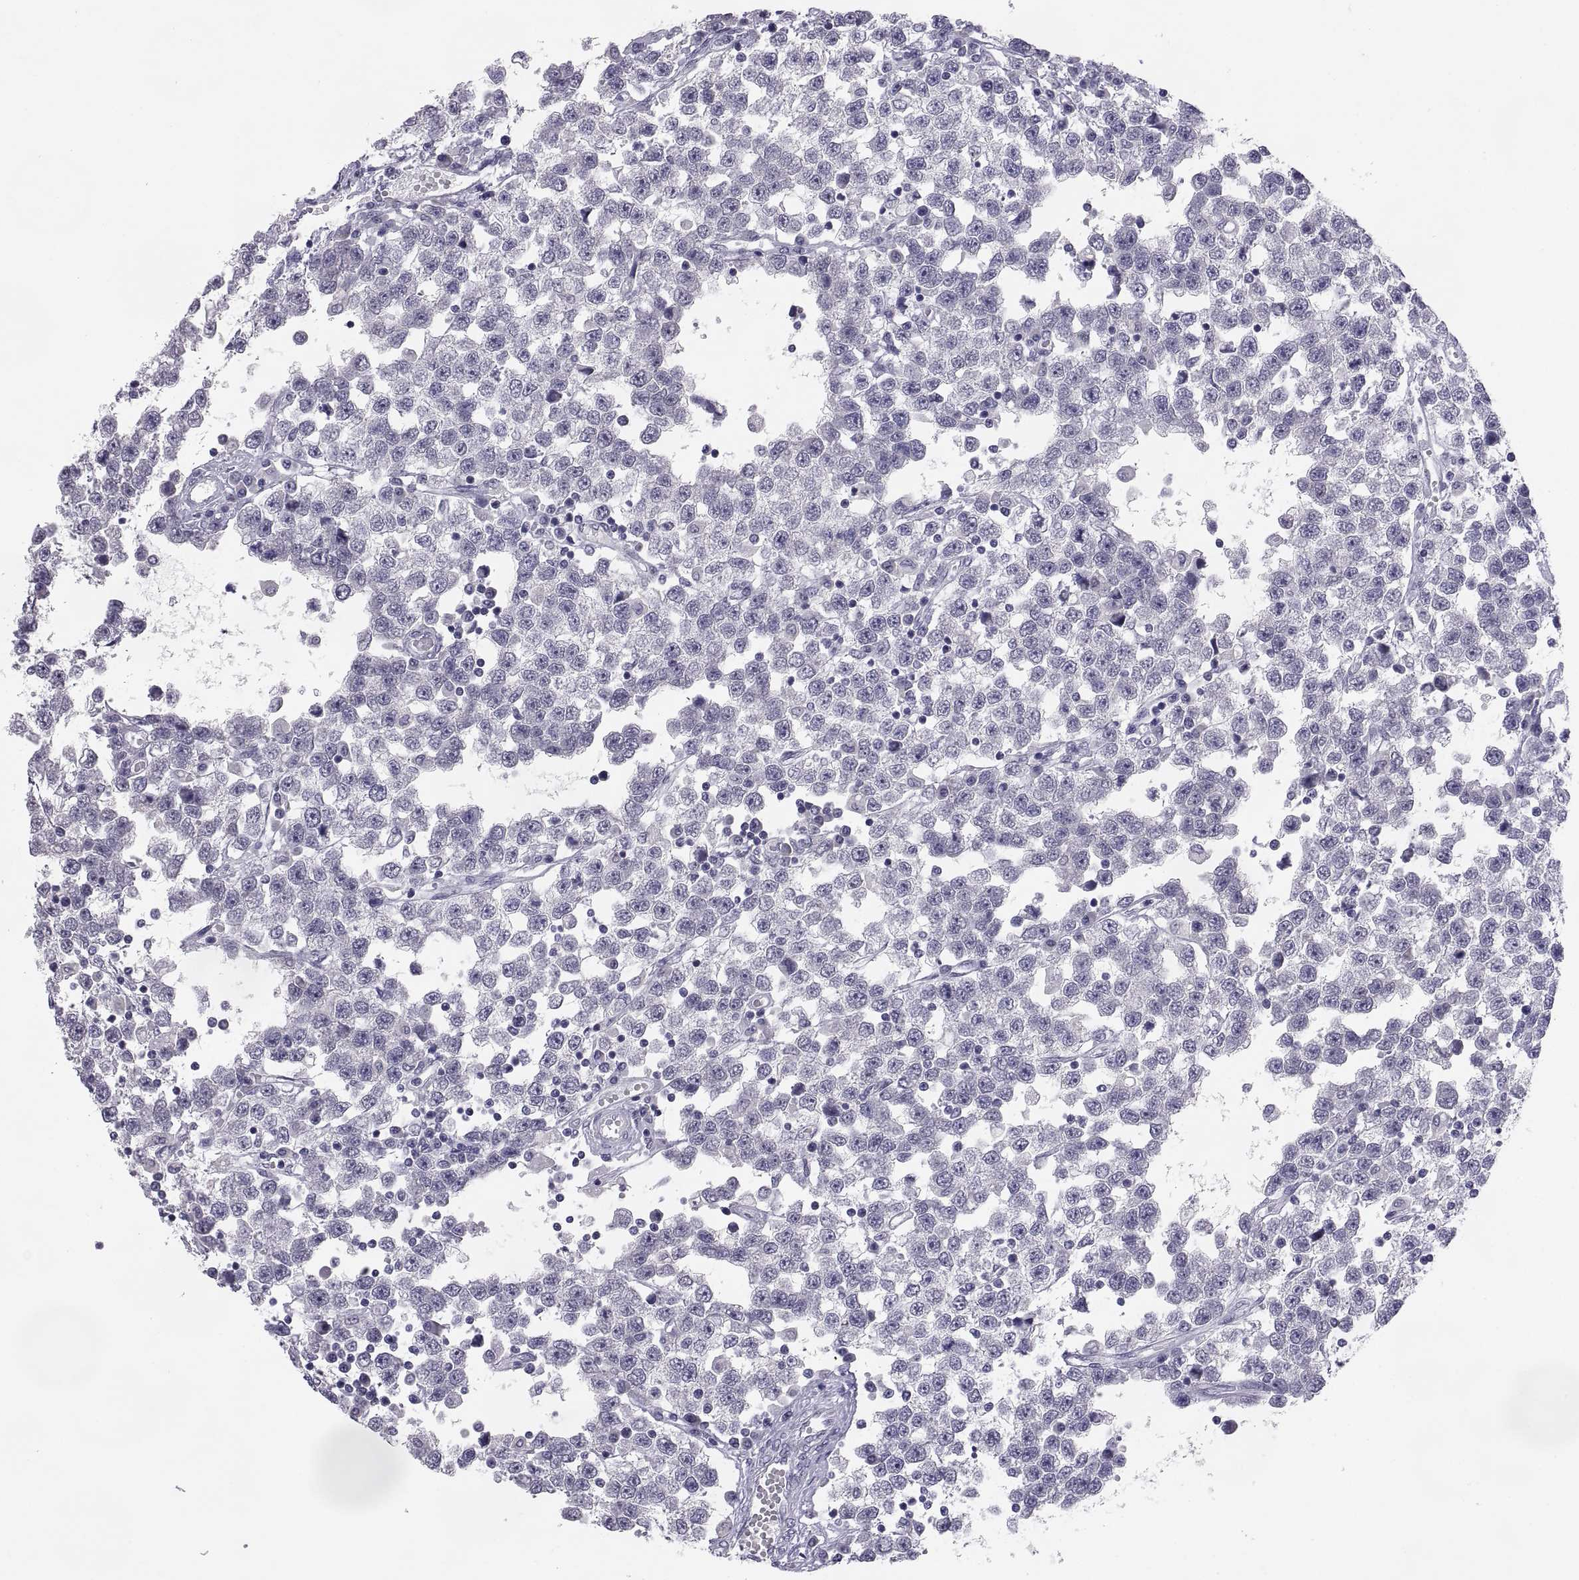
{"staining": {"intensity": "negative", "quantity": "none", "location": "none"}, "tissue": "testis cancer", "cell_type": "Tumor cells", "image_type": "cancer", "snomed": [{"axis": "morphology", "description": "Seminoma, NOS"}, {"axis": "topography", "description": "Testis"}], "caption": "This is a micrograph of immunohistochemistry staining of testis cancer (seminoma), which shows no expression in tumor cells.", "gene": "TEX13A", "patient": {"sex": "male", "age": 34}}